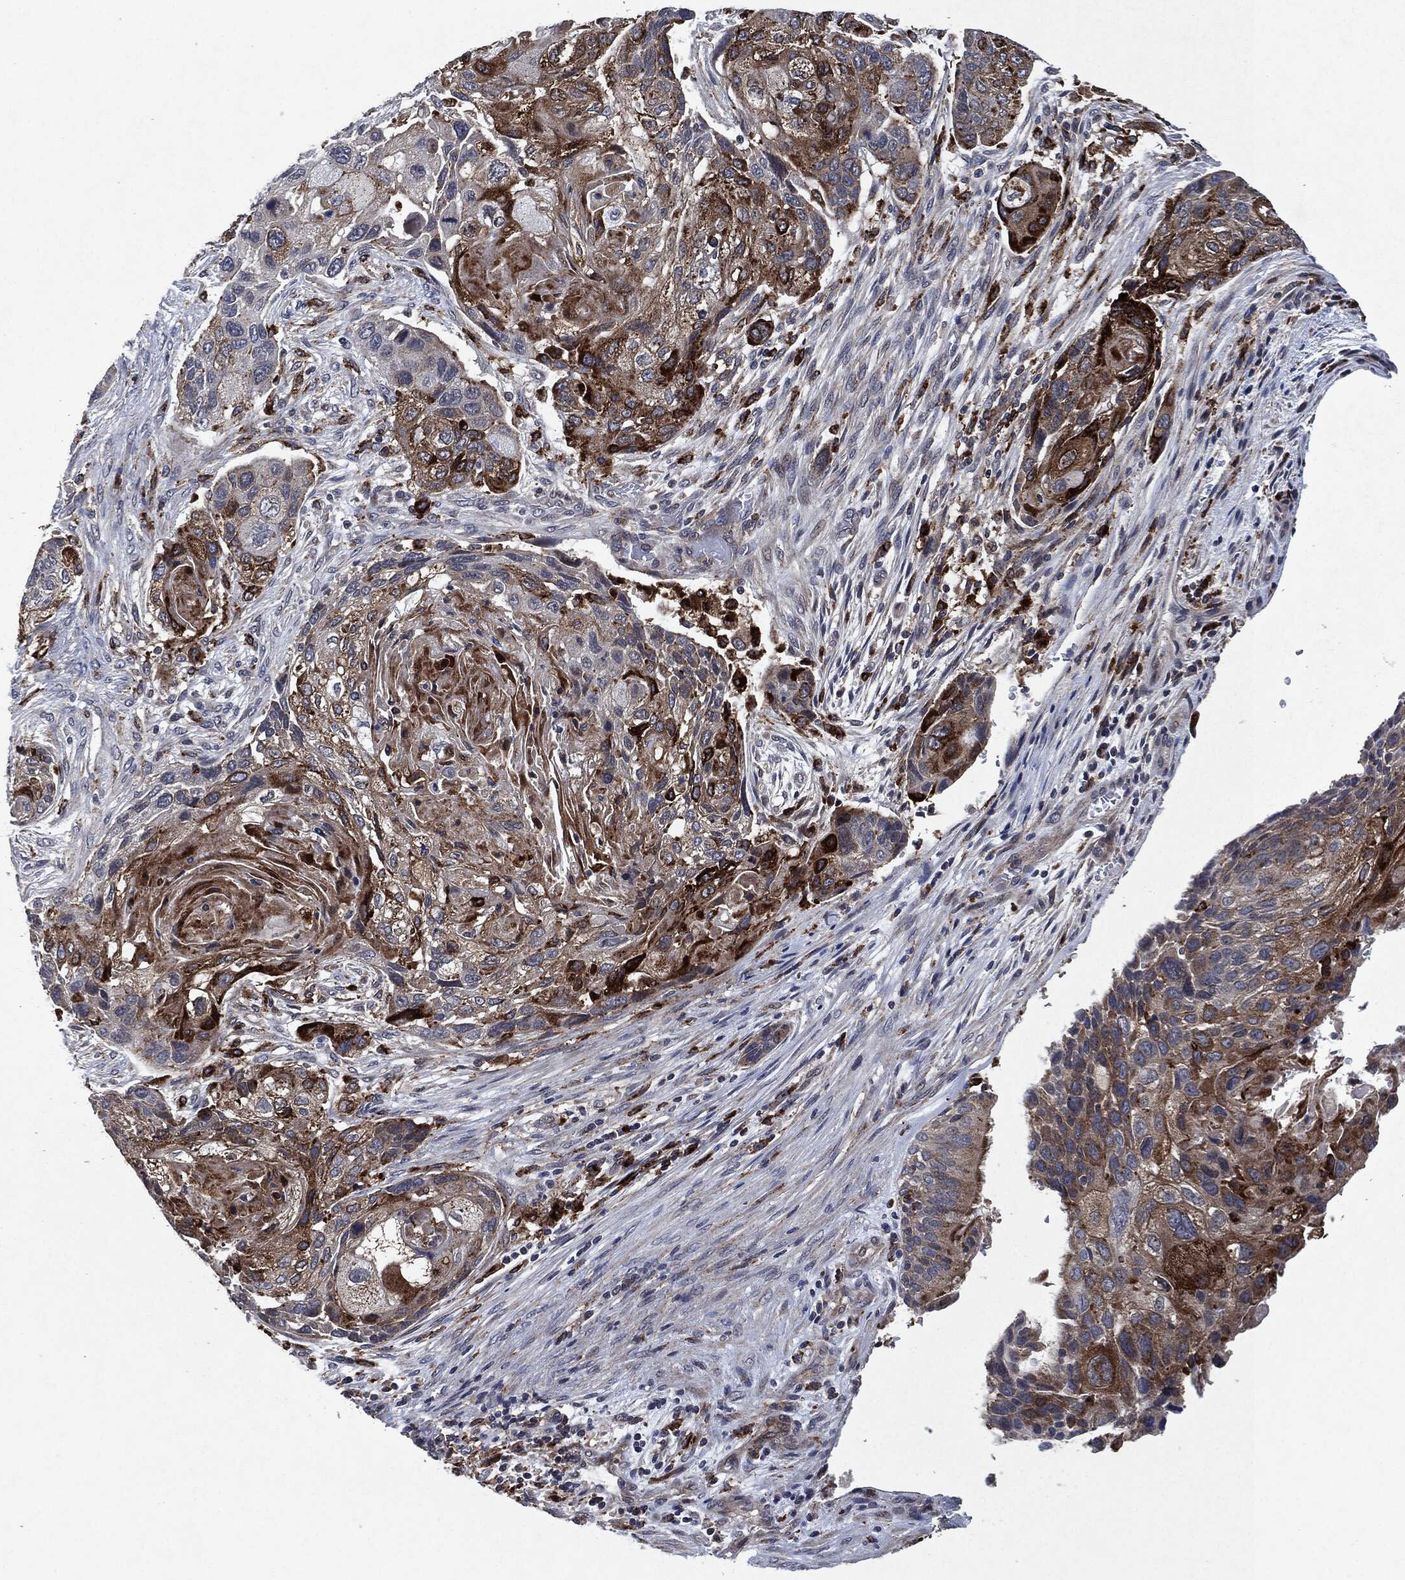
{"staining": {"intensity": "moderate", "quantity": "25%-75%", "location": "cytoplasmic/membranous"}, "tissue": "lung cancer", "cell_type": "Tumor cells", "image_type": "cancer", "snomed": [{"axis": "morphology", "description": "Normal tissue, NOS"}, {"axis": "morphology", "description": "Squamous cell carcinoma, NOS"}, {"axis": "topography", "description": "Bronchus"}, {"axis": "topography", "description": "Lung"}], "caption": "Human lung cancer (squamous cell carcinoma) stained with a protein marker displays moderate staining in tumor cells.", "gene": "SLC31A2", "patient": {"sex": "male", "age": 69}}